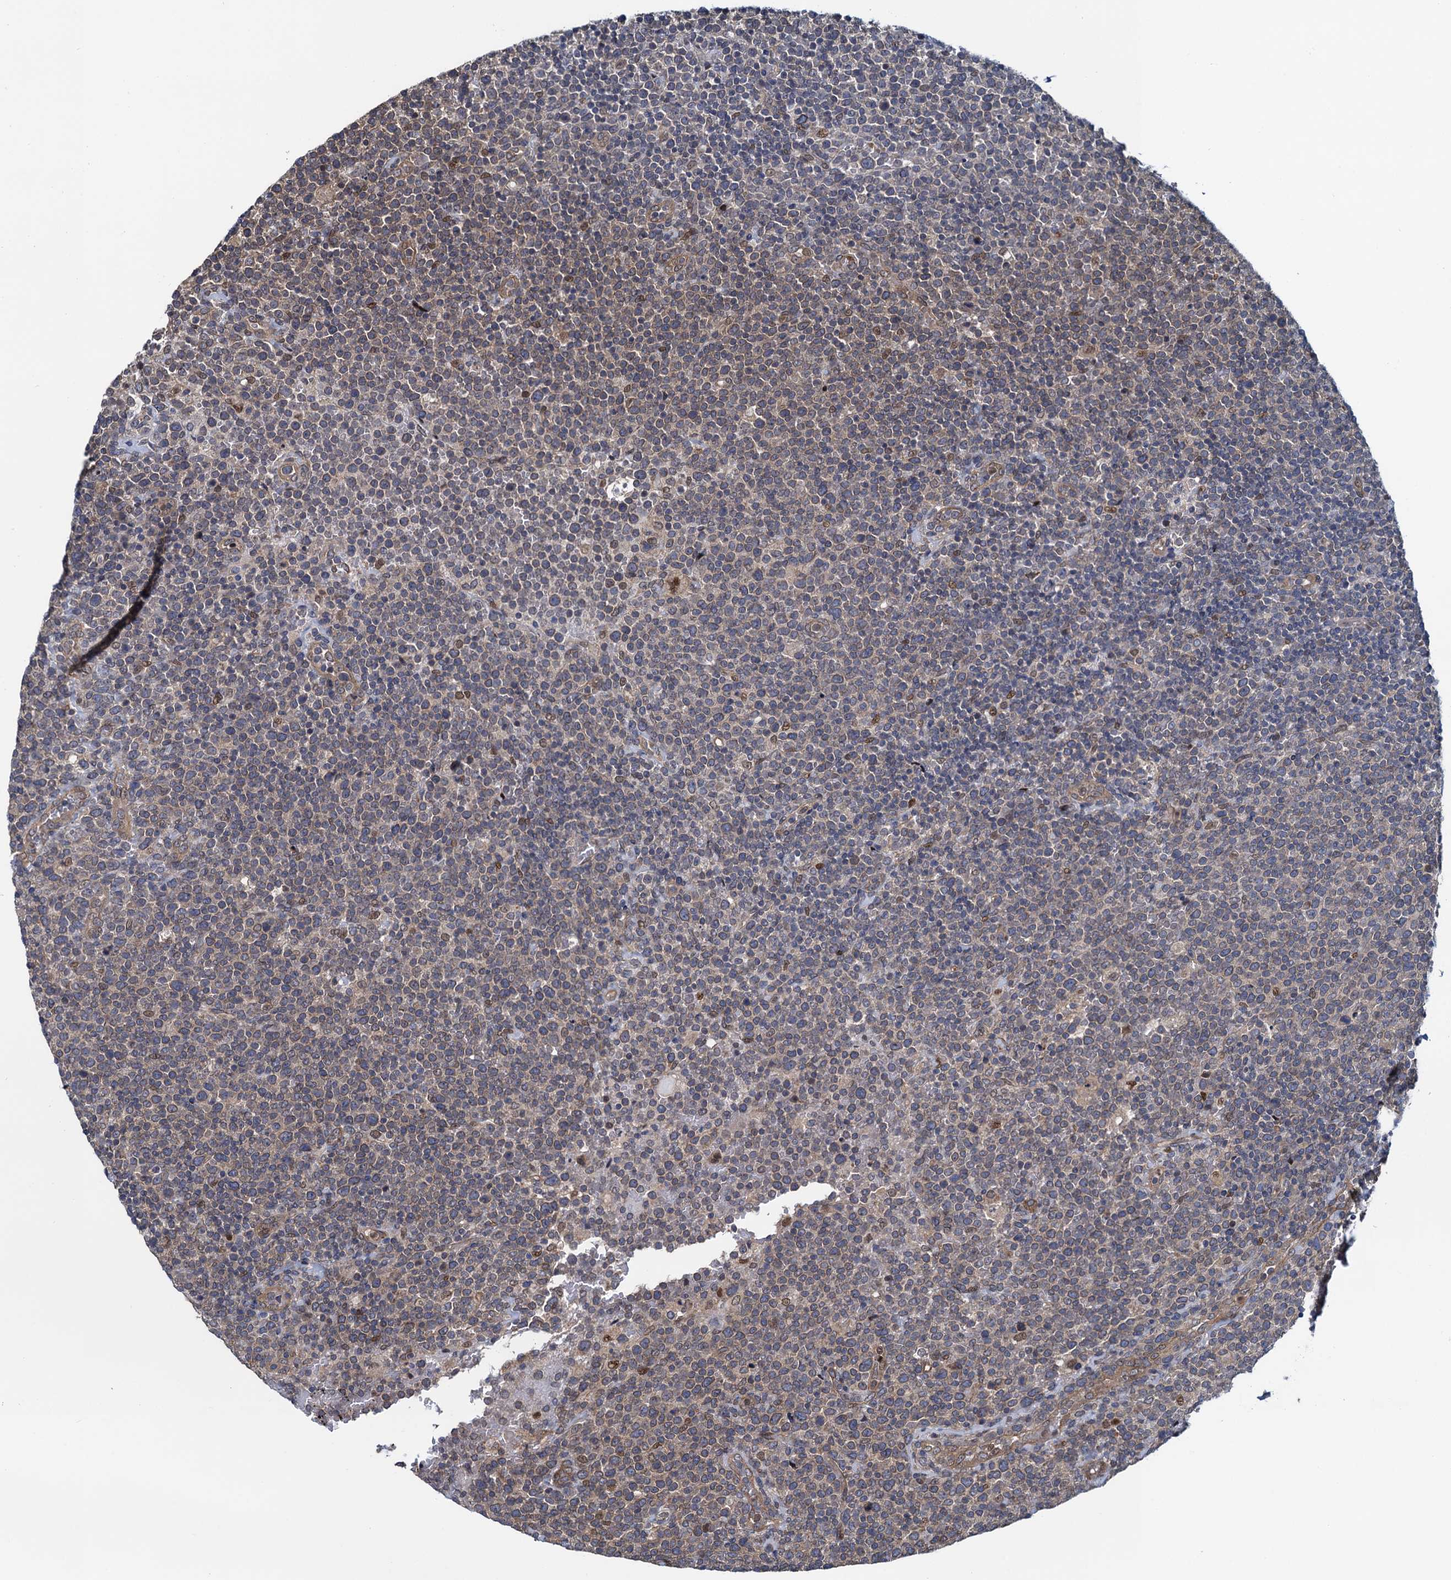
{"staining": {"intensity": "negative", "quantity": "none", "location": "none"}, "tissue": "lymphoma", "cell_type": "Tumor cells", "image_type": "cancer", "snomed": [{"axis": "morphology", "description": "Malignant lymphoma, non-Hodgkin's type, High grade"}, {"axis": "topography", "description": "Lymph node"}], "caption": "Immunohistochemistry of human lymphoma demonstrates no staining in tumor cells.", "gene": "RNF125", "patient": {"sex": "male", "age": 61}}